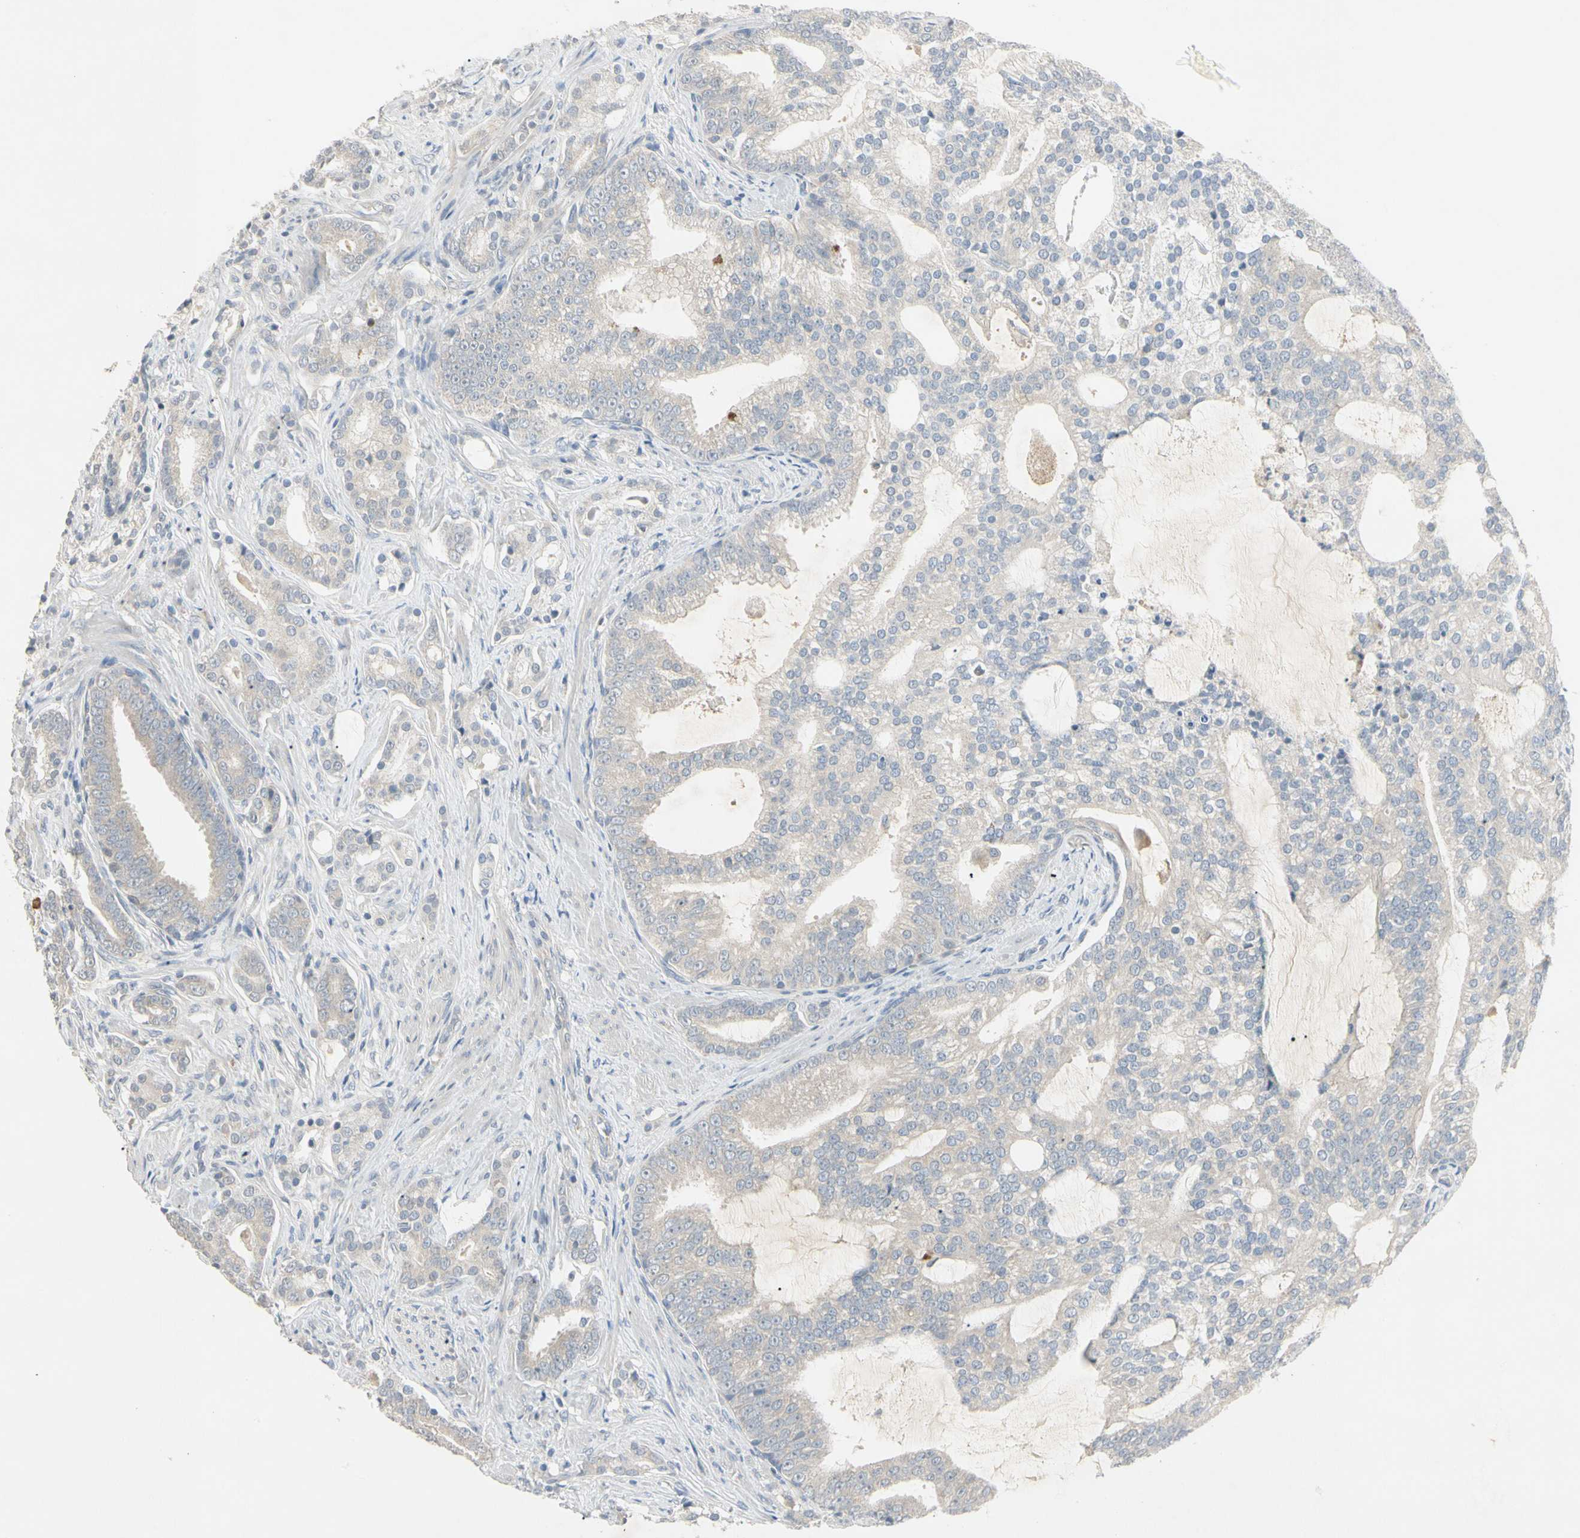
{"staining": {"intensity": "negative", "quantity": "none", "location": "none"}, "tissue": "prostate cancer", "cell_type": "Tumor cells", "image_type": "cancer", "snomed": [{"axis": "morphology", "description": "Adenocarcinoma, Low grade"}, {"axis": "topography", "description": "Prostate"}], "caption": "Immunohistochemistry of prostate cancer (adenocarcinoma (low-grade)) exhibits no positivity in tumor cells.", "gene": "PRSS21", "patient": {"sex": "male", "age": 58}}